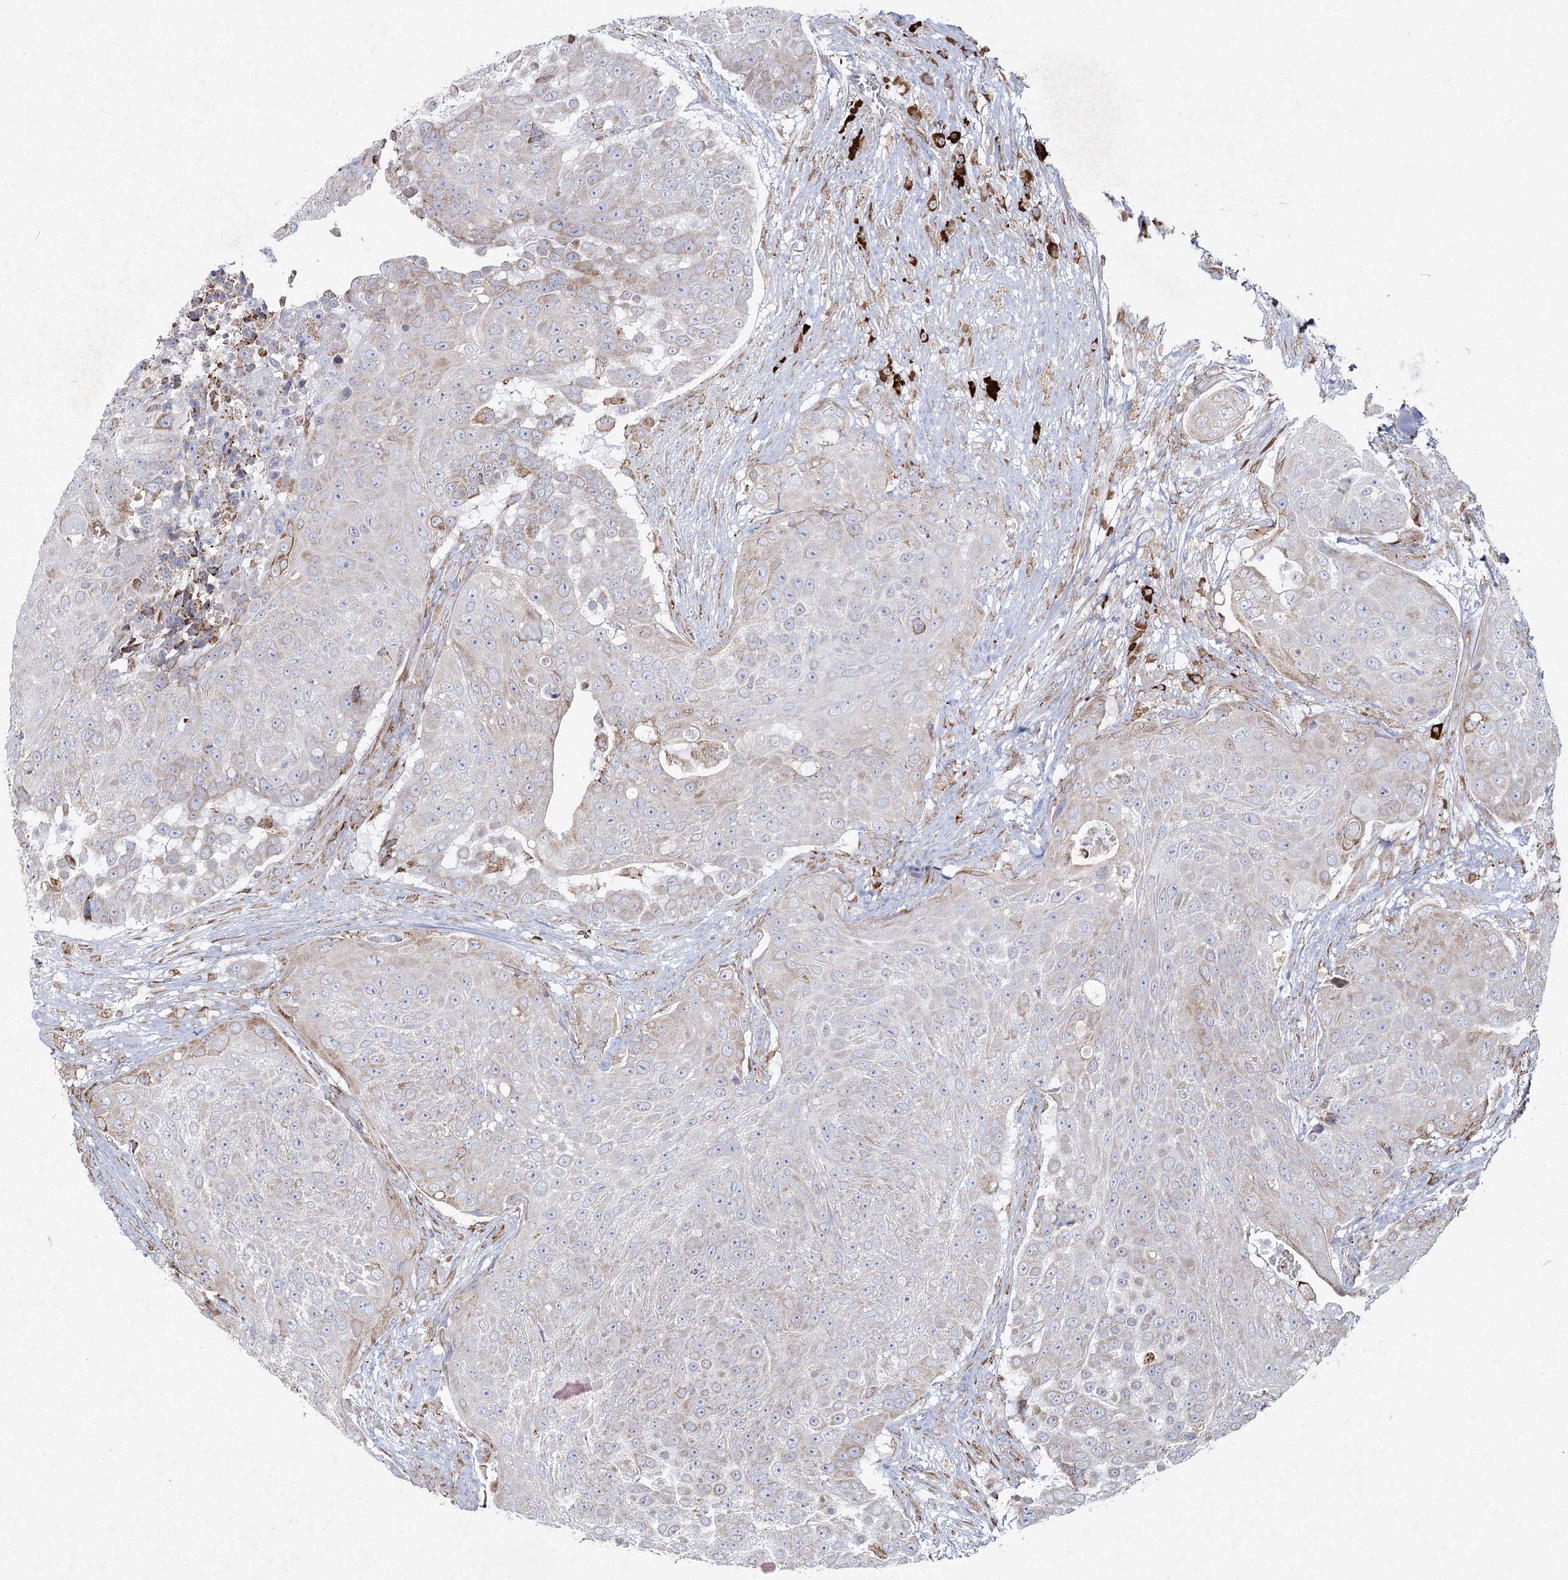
{"staining": {"intensity": "weak", "quantity": "<25%", "location": "cytoplasmic/membranous"}, "tissue": "urothelial cancer", "cell_type": "Tumor cells", "image_type": "cancer", "snomed": [{"axis": "morphology", "description": "Urothelial carcinoma, High grade"}, {"axis": "topography", "description": "Urinary bladder"}], "caption": "Tumor cells show no significant staining in urothelial cancer. The staining is performed using DAB (3,3'-diaminobenzidine) brown chromogen with nuclei counter-stained in using hematoxylin.", "gene": "NHLRC2", "patient": {"sex": "female", "age": 63}}